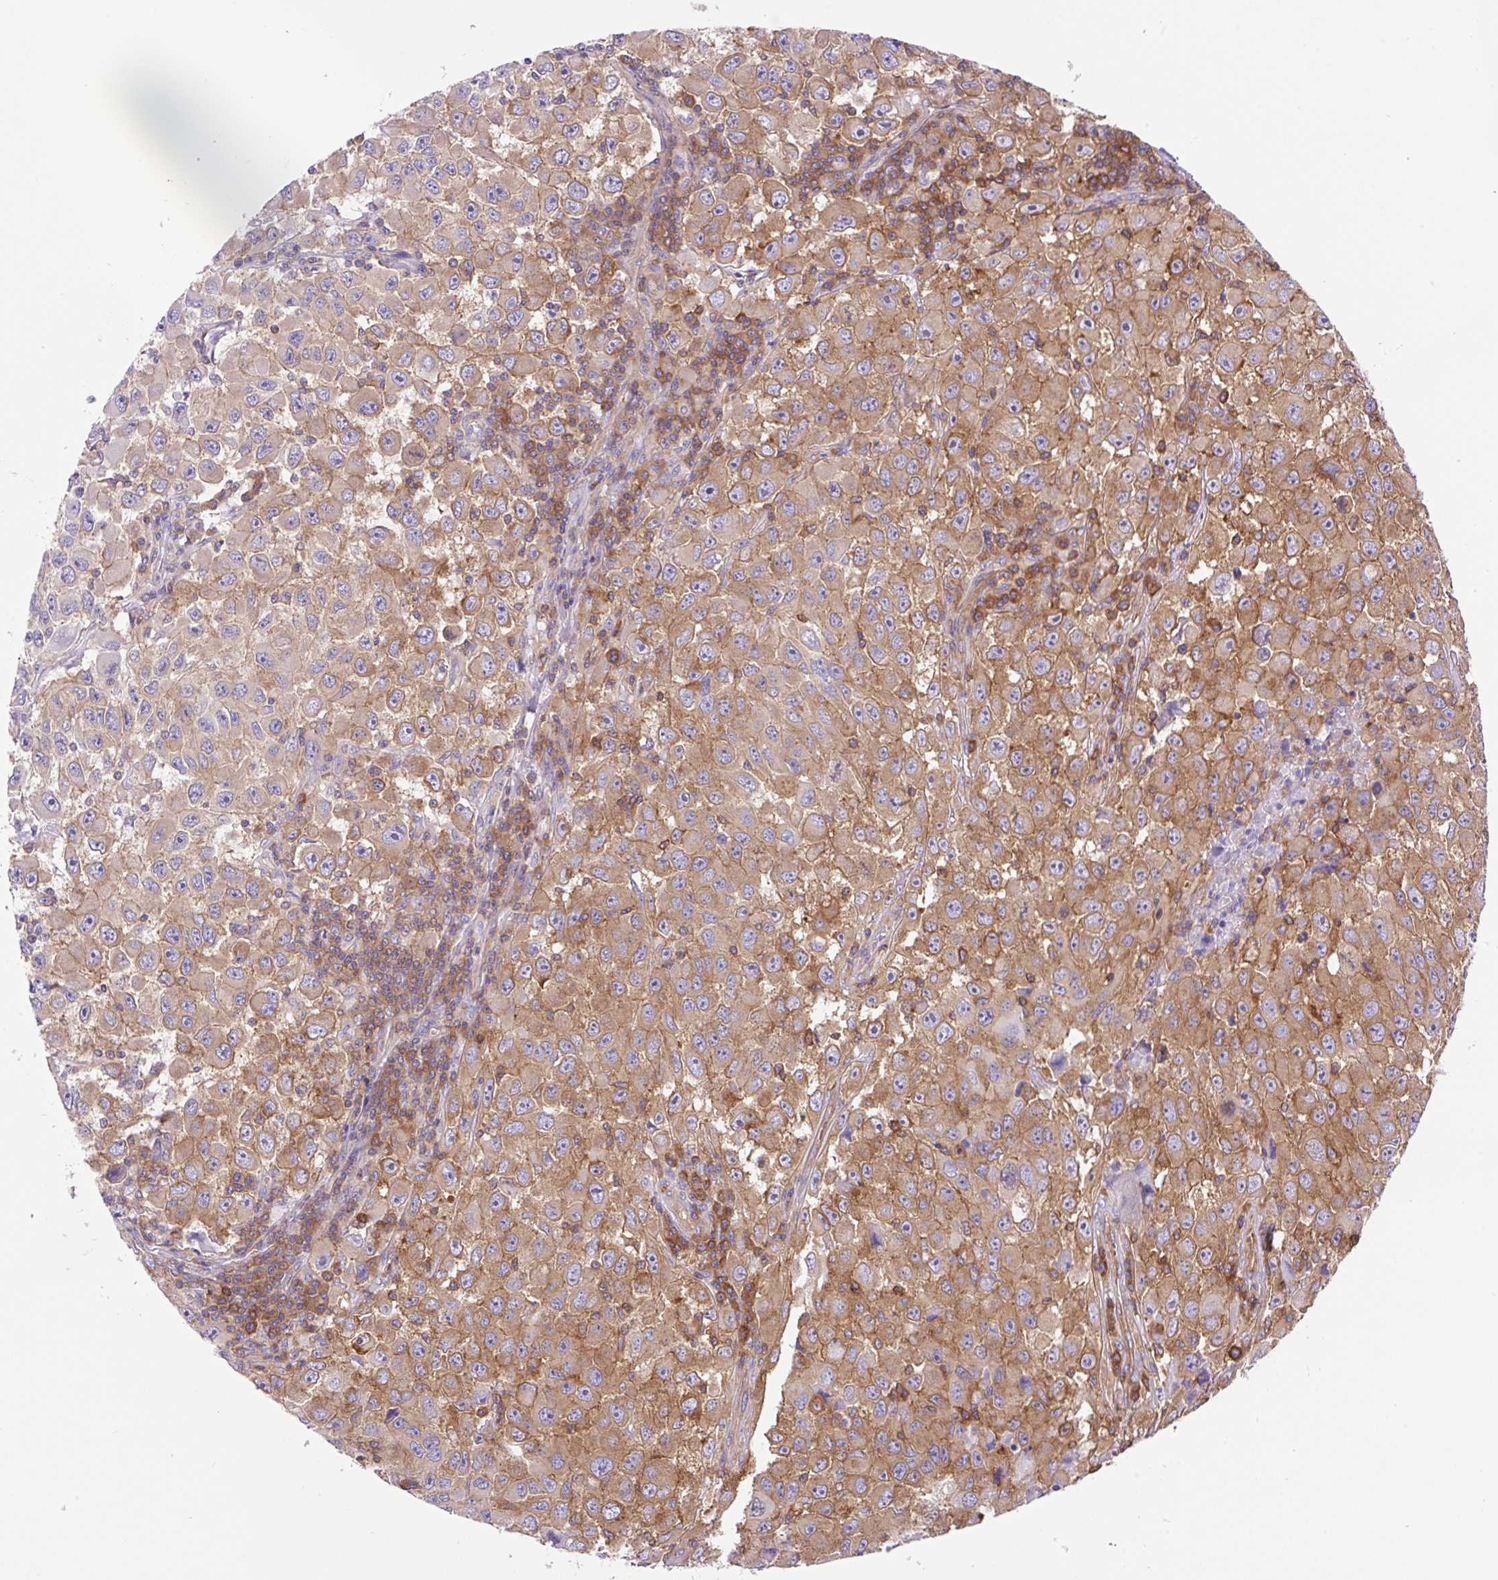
{"staining": {"intensity": "moderate", "quantity": ">75%", "location": "cytoplasmic/membranous"}, "tissue": "melanoma", "cell_type": "Tumor cells", "image_type": "cancer", "snomed": [{"axis": "morphology", "description": "Malignant melanoma, Metastatic site"}, {"axis": "topography", "description": "Lymph node"}], "caption": "High-magnification brightfield microscopy of malignant melanoma (metastatic site) stained with DAB (3,3'-diaminobenzidine) (brown) and counterstained with hematoxylin (blue). tumor cells exhibit moderate cytoplasmic/membranous staining is present in approximately>75% of cells. The staining was performed using DAB, with brown indicating positive protein expression. Nuclei are stained blue with hematoxylin.", "gene": "DNM2", "patient": {"sex": "female", "age": 67}}